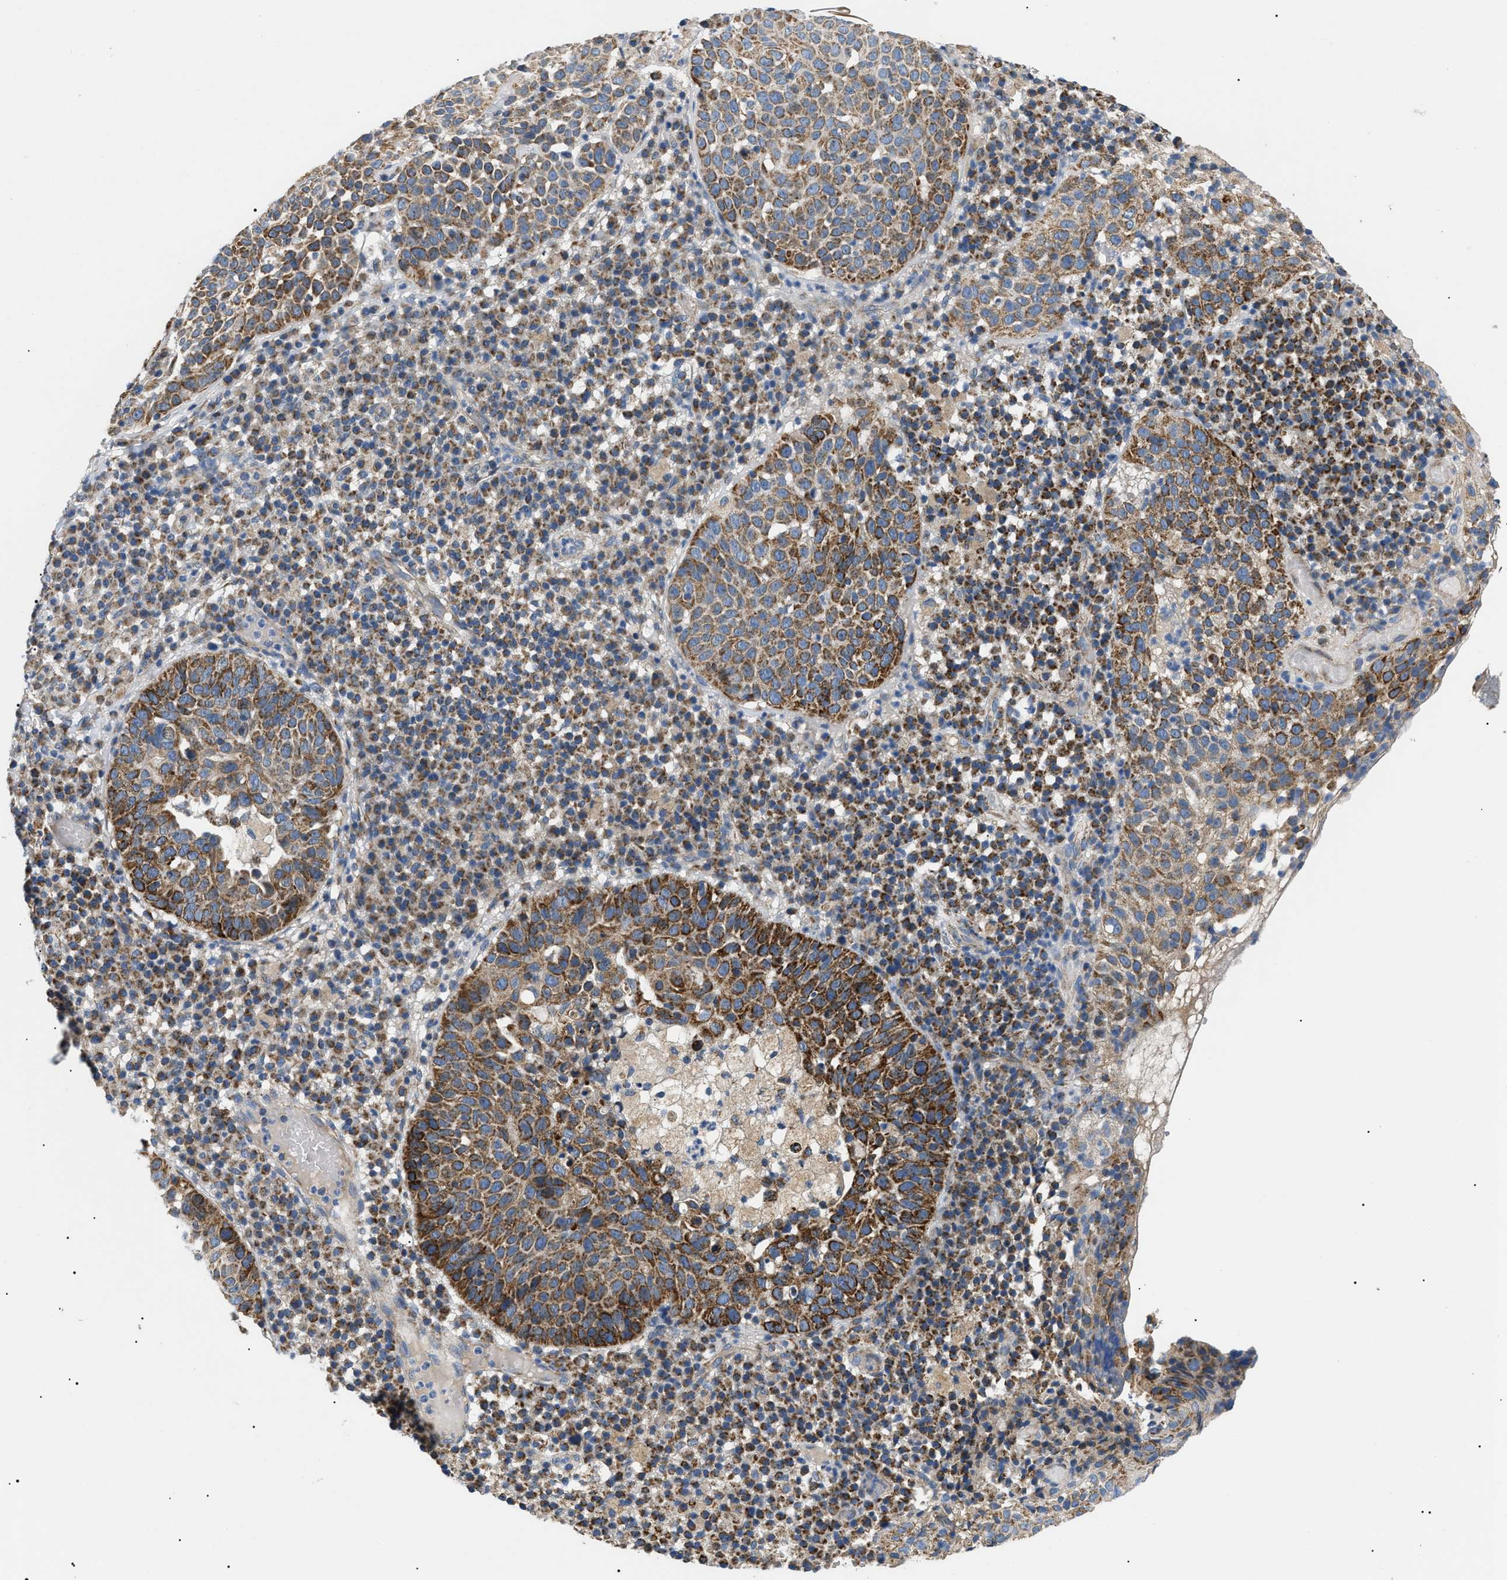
{"staining": {"intensity": "moderate", "quantity": ">75%", "location": "cytoplasmic/membranous"}, "tissue": "skin cancer", "cell_type": "Tumor cells", "image_type": "cancer", "snomed": [{"axis": "morphology", "description": "Squamous cell carcinoma in situ, NOS"}, {"axis": "morphology", "description": "Squamous cell carcinoma, NOS"}, {"axis": "topography", "description": "Skin"}], "caption": "Skin squamous cell carcinoma in situ stained with immunohistochemistry (IHC) exhibits moderate cytoplasmic/membranous positivity in approximately >75% of tumor cells.", "gene": "TOMM6", "patient": {"sex": "male", "age": 93}}